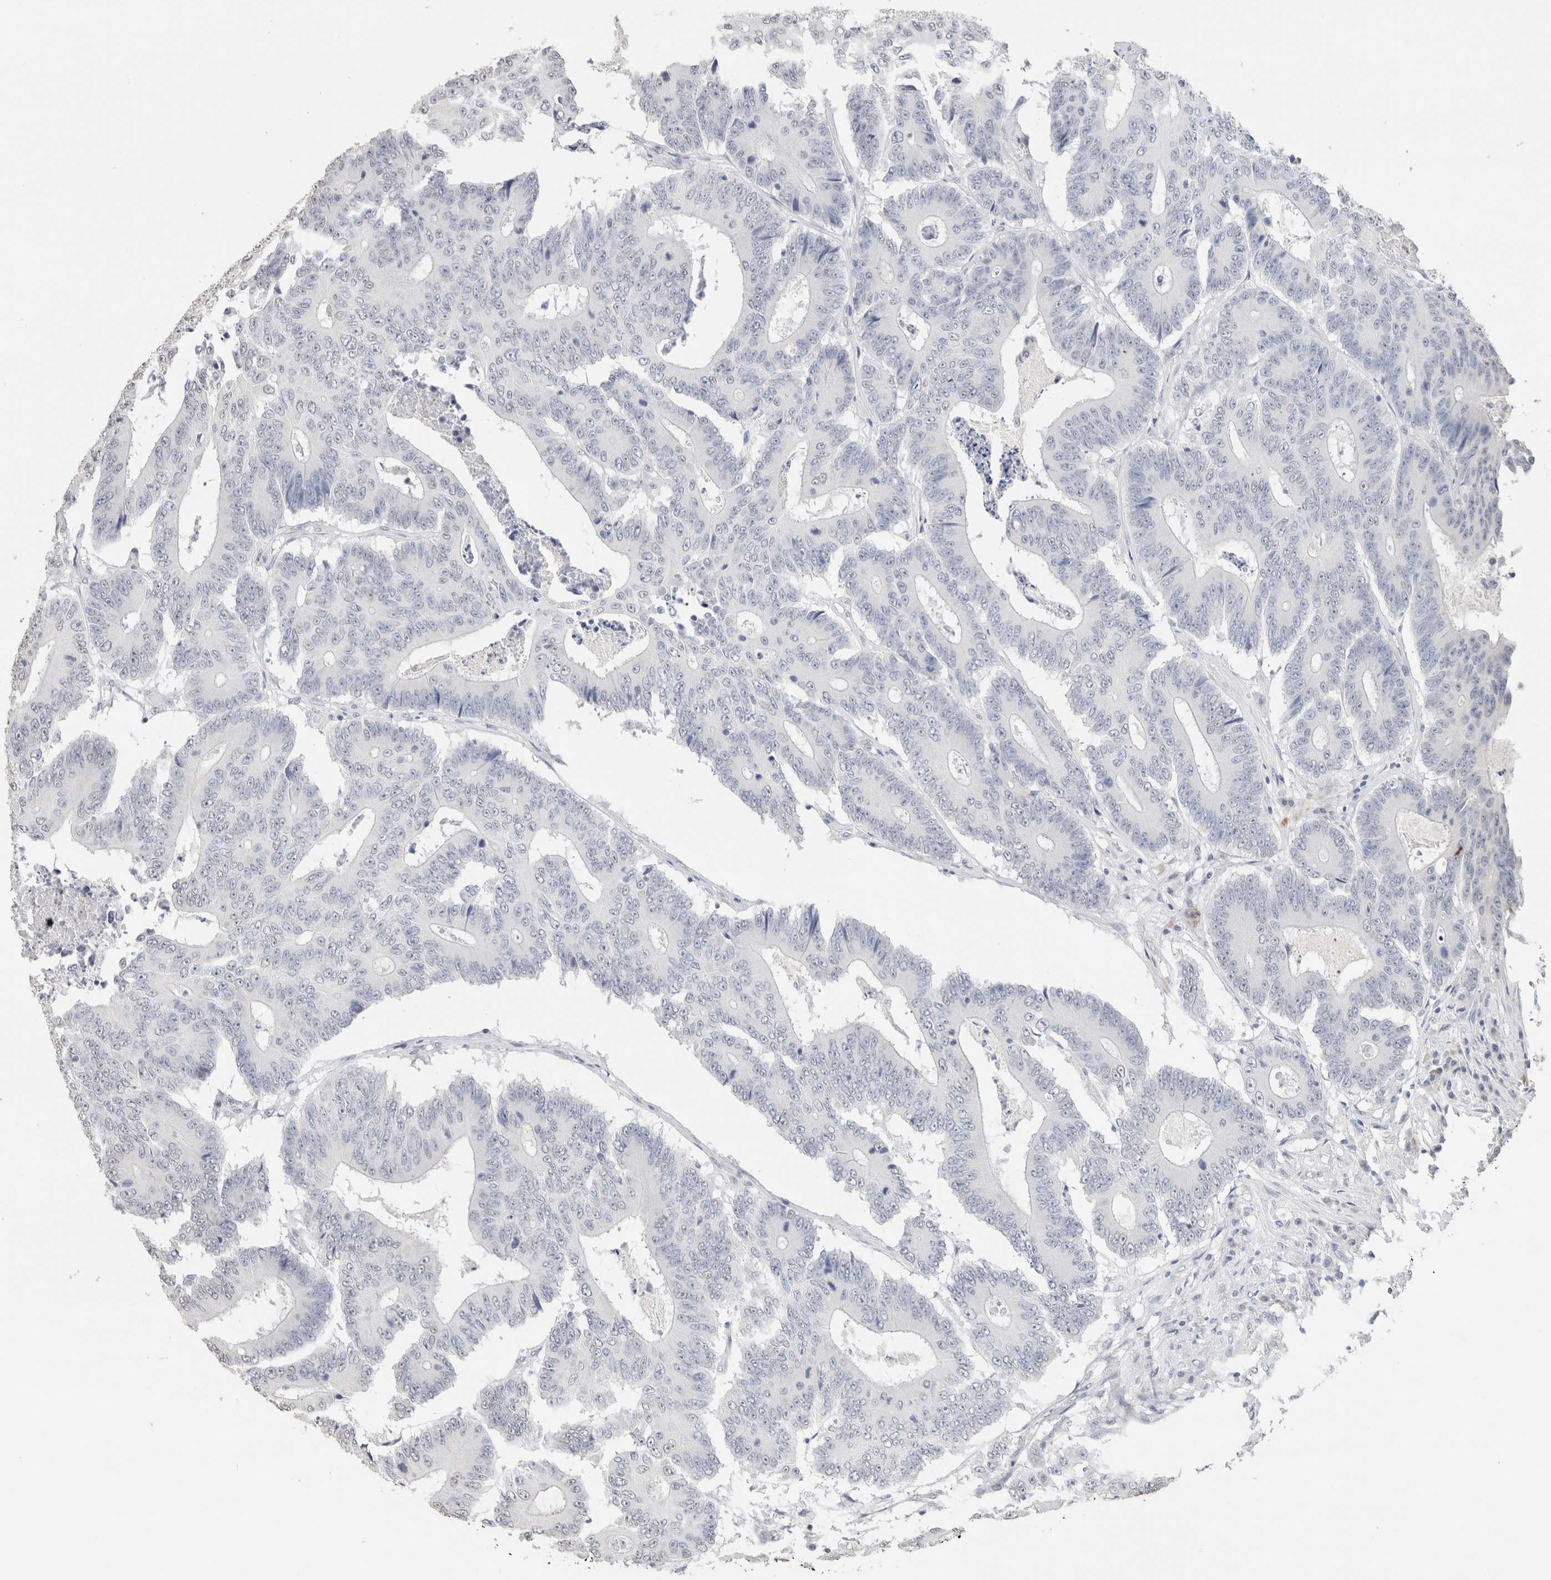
{"staining": {"intensity": "negative", "quantity": "none", "location": "none"}, "tissue": "colorectal cancer", "cell_type": "Tumor cells", "image_type": "cancer", "snomed": [{"axis": "morphology", "description": "Adenocarcinoma, NOS"}, {"axis": "topography", "description": "Colon"}], "caption": "The micrograph shows no significant staining in tumor cells of colorectal cancer. (Brightfield microscopy of DAB (3,3'-diaminobenzidine) immunohistochemistry at high magnification).", "gene": "CD80", "patient": {"sex": "male", "age": 83}}